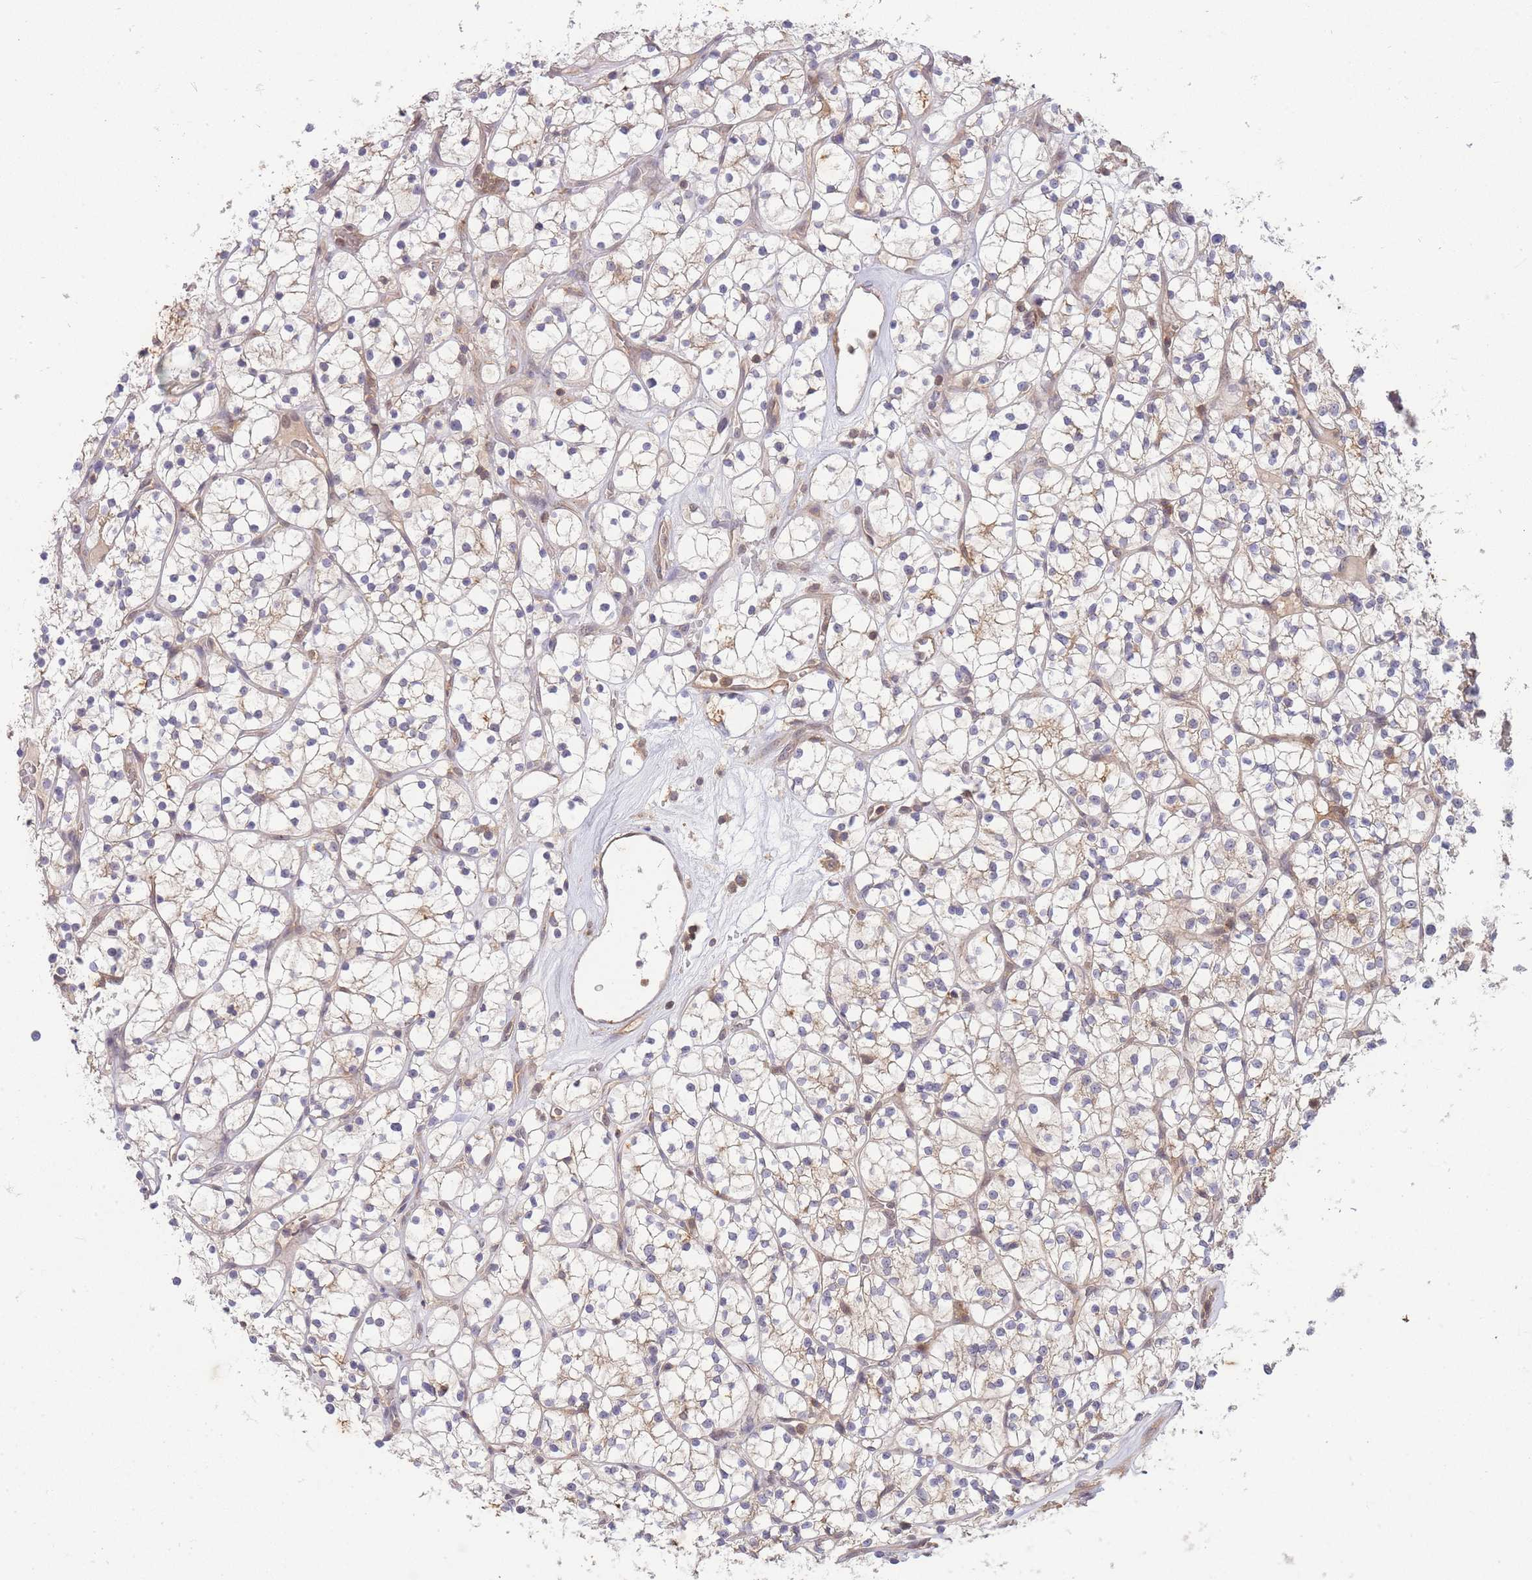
{"staining": {"intensity": "negative", "quantity": "none", "location": "none"}, "tissue": "renal cancer", "cell_type": "Tumor cells", "image_type": "cancer", "snomed": [{"axis": "morphology", "description": "Adenocarcinoma, NOS"}, {"axis": "topography", "description": "Kidney"}], "caption": "Protein analysis of renal cancer (adenocarcinoma) exhibits no significant expression in tumor cells.", "gene": "ST8SIA4", "patient": {"sex": "female", "age": 64}}